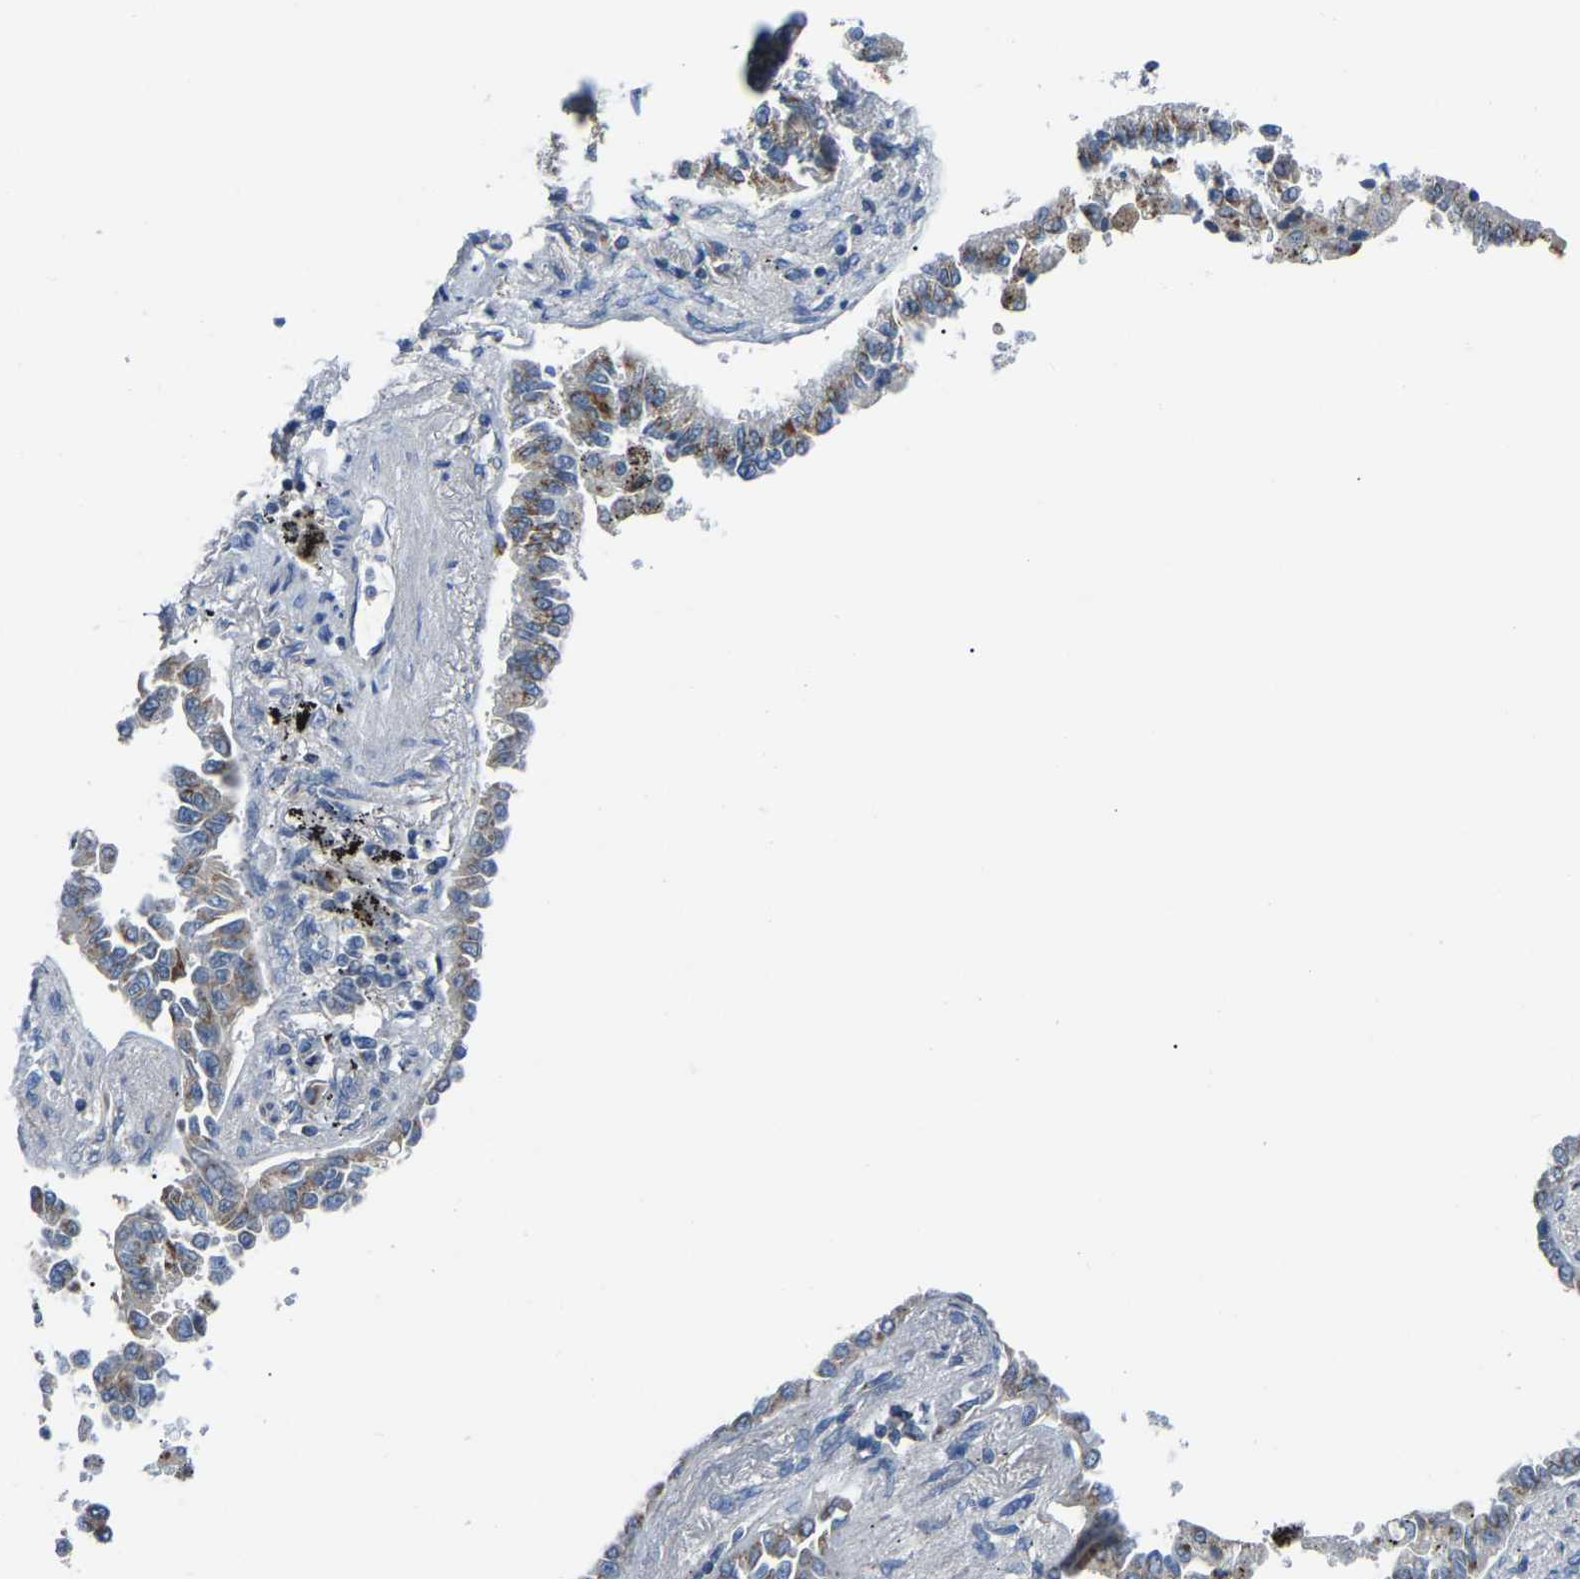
{"staining": {"intensity": "moderate", "quantity": ">75%", "location": "cytoplasmic/membranous"}, "tissue": "lung cancer", "cell_type": "Tumor cells", "image_type": "cancer", "snomed": [{"axis": "morphology", "description": "Normal tissue, NOS"}, {"axis": "morphology", "description": "Adenocarcinoma, NOS"}, {"axis": "topography", "description": "Lung"}], "caption": "Human adenocarcinoma (lung) stained with a brown dye shows moderate cytoplasmic/membranous positive positivity in approximately >75% of tumor cells.", "gene": "CANT1", "patient": {"sex": "male", "age": 59}}